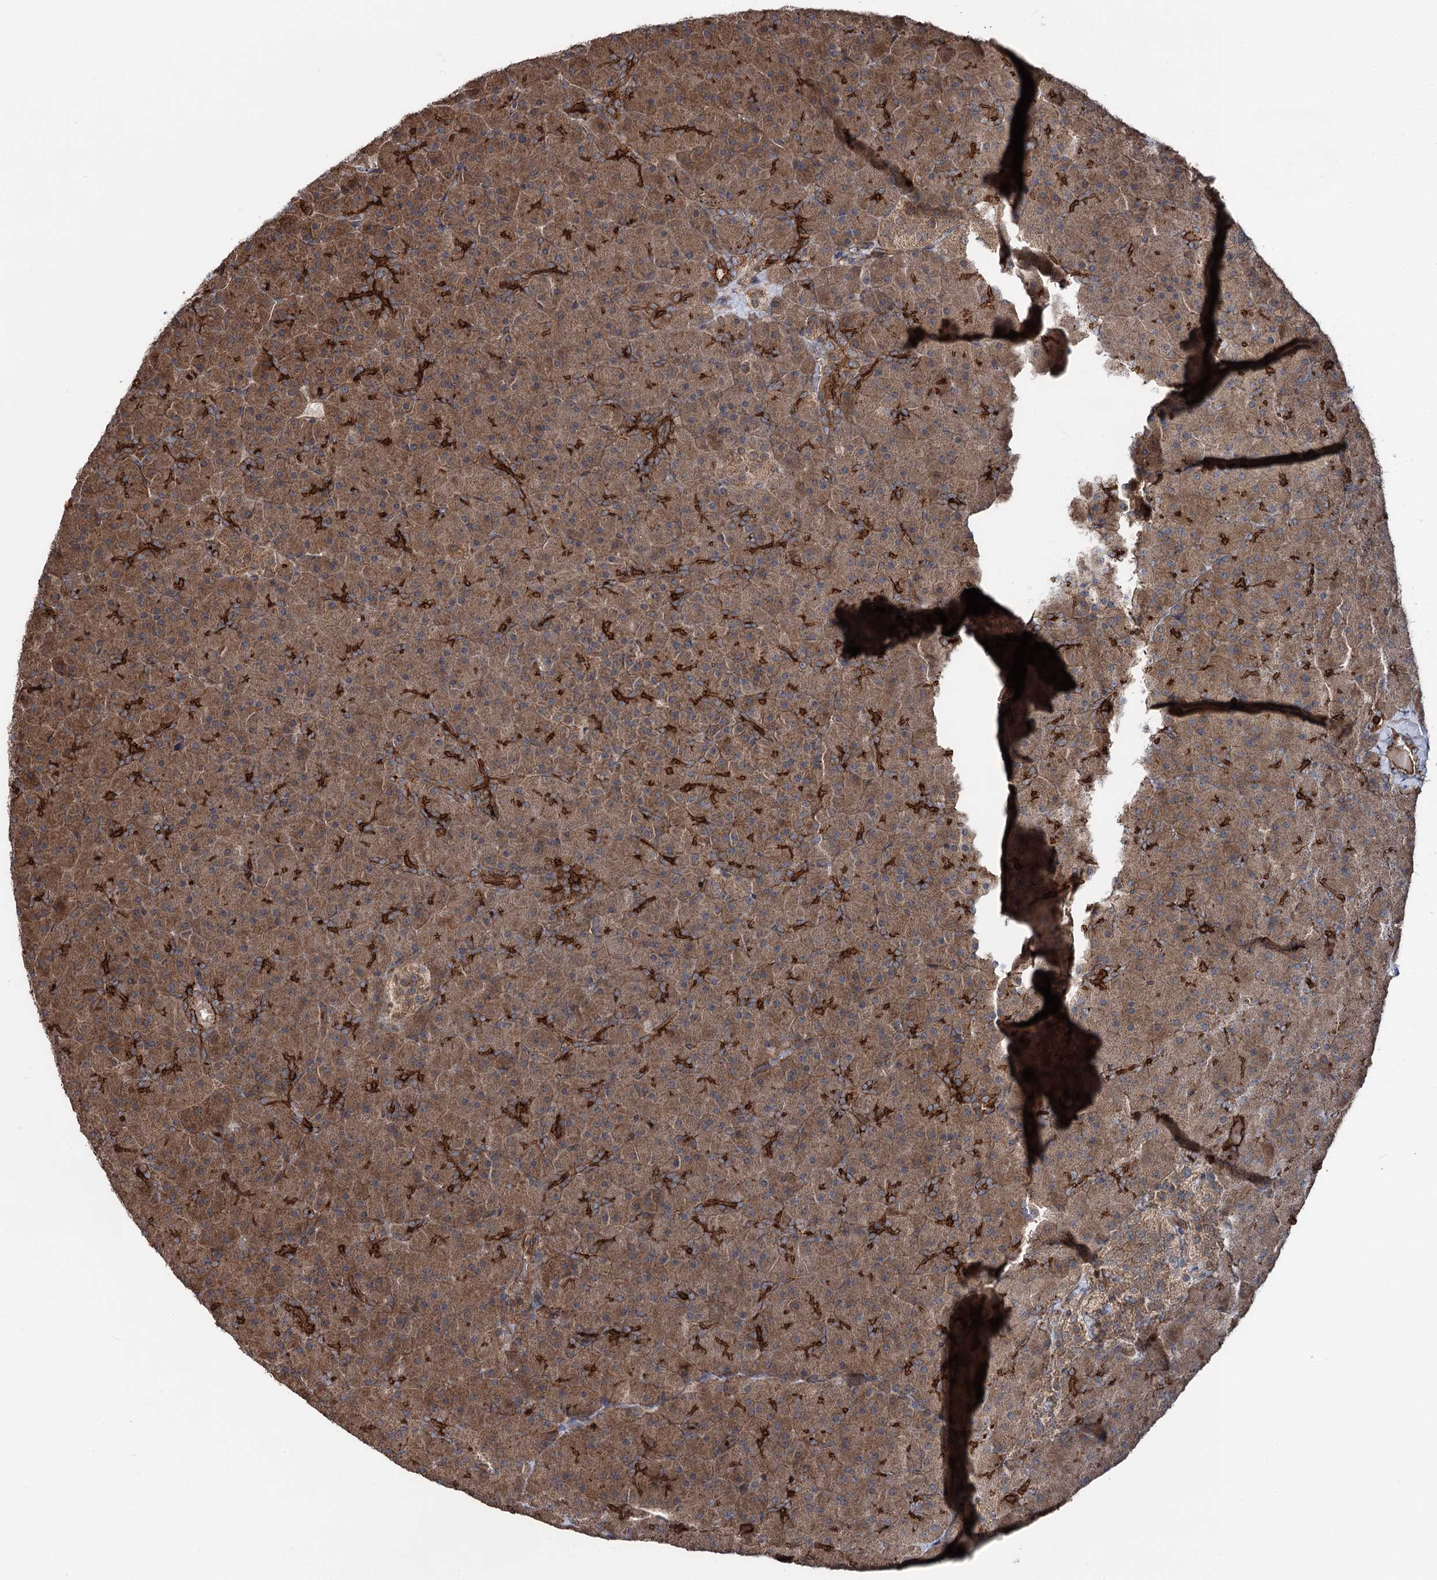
{"staining": {"intensity": "strong", "quantity": ">75%", "location": "cytoplasmic/membranous"}, "tissue": "pancreas", "cell_type": "Exocrine glandular cells", "image_type": "normal", "snomed": [{"axis": "morphology", "description": "Normal tissue, NOS"}, {"axis": "topography", "description": "Pancreas"}], "caption": "Benign pancreas was stained to show a protein in brown. There is high levels of strong cytoplasmic/membranous expression in approximately >75% of exocrine glandular cells. The protein of interest is stained brown, and the nuclei are stained in blue (DAB (3,3'-diaminobenzidine) IHC with brightfield microscopy, high magnification).", "gene": "ITFG2", "patient": {"sex": "male", "age": 36}}